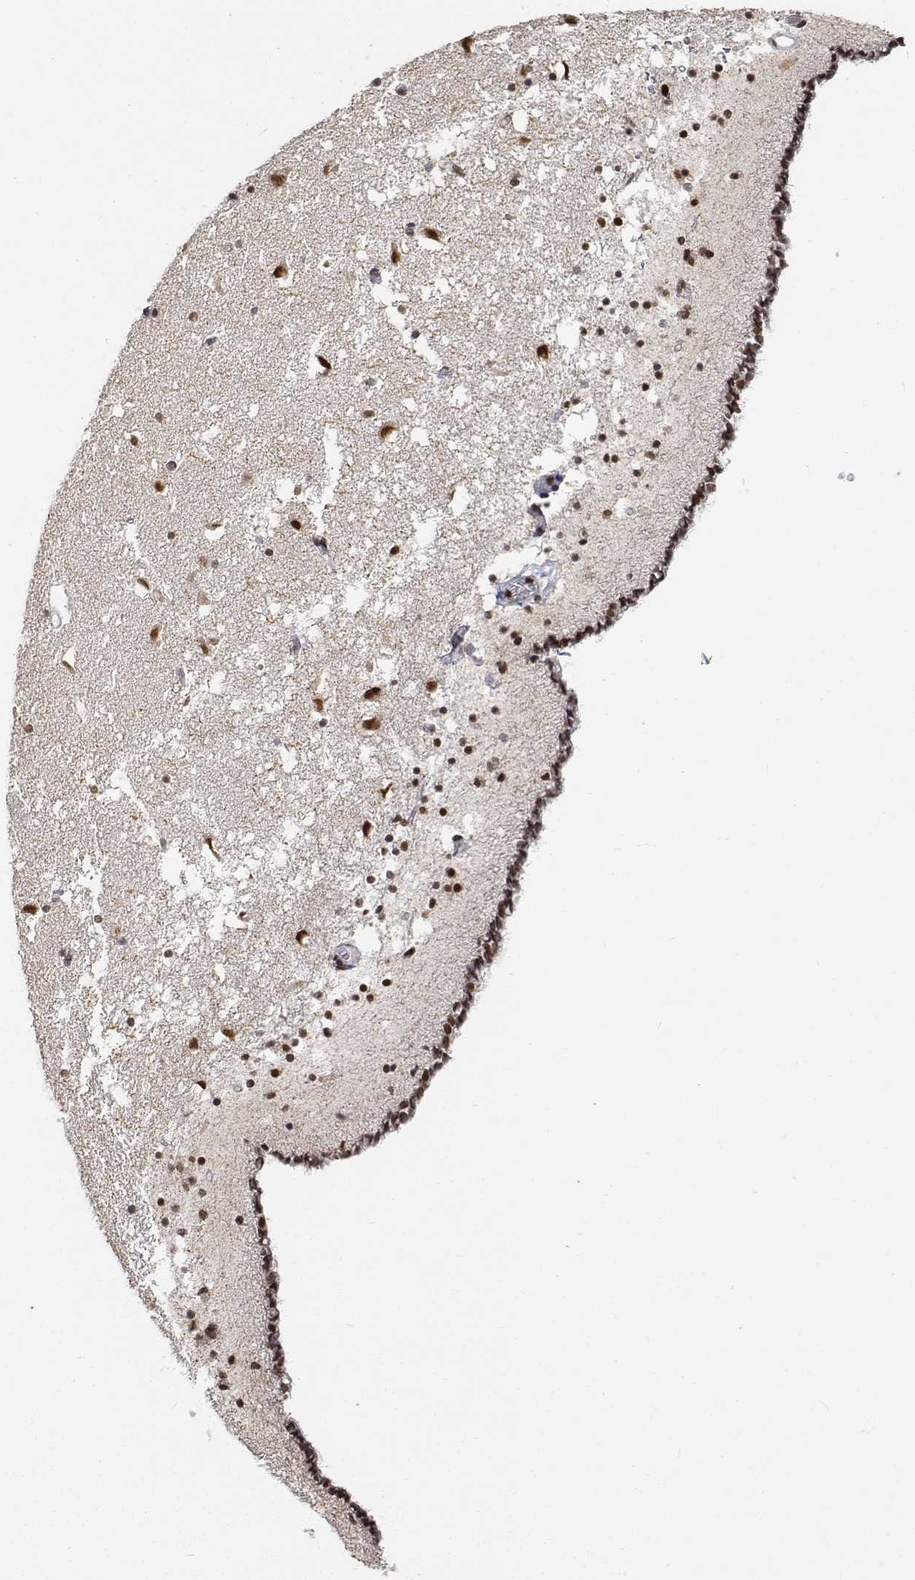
{"staining": {"intensity": "moderate", "quantity": "<25%", "location": "nuclear"}, "tissue": "caudate", "cell_type": "Glial cells", "image_type": "normal", "snomed": [{"axis": "morphology", "description": "Normal tissue, NOS"}, {"axis": "topography", "description": "Lateral ventricle wall"}], "caption": "A low amount of moderate nuclear expression is present in about <25% of glial cells in unremarkable caudate.", "gene": "ATRX", "patient": {"sex": "female", "age": 42}}